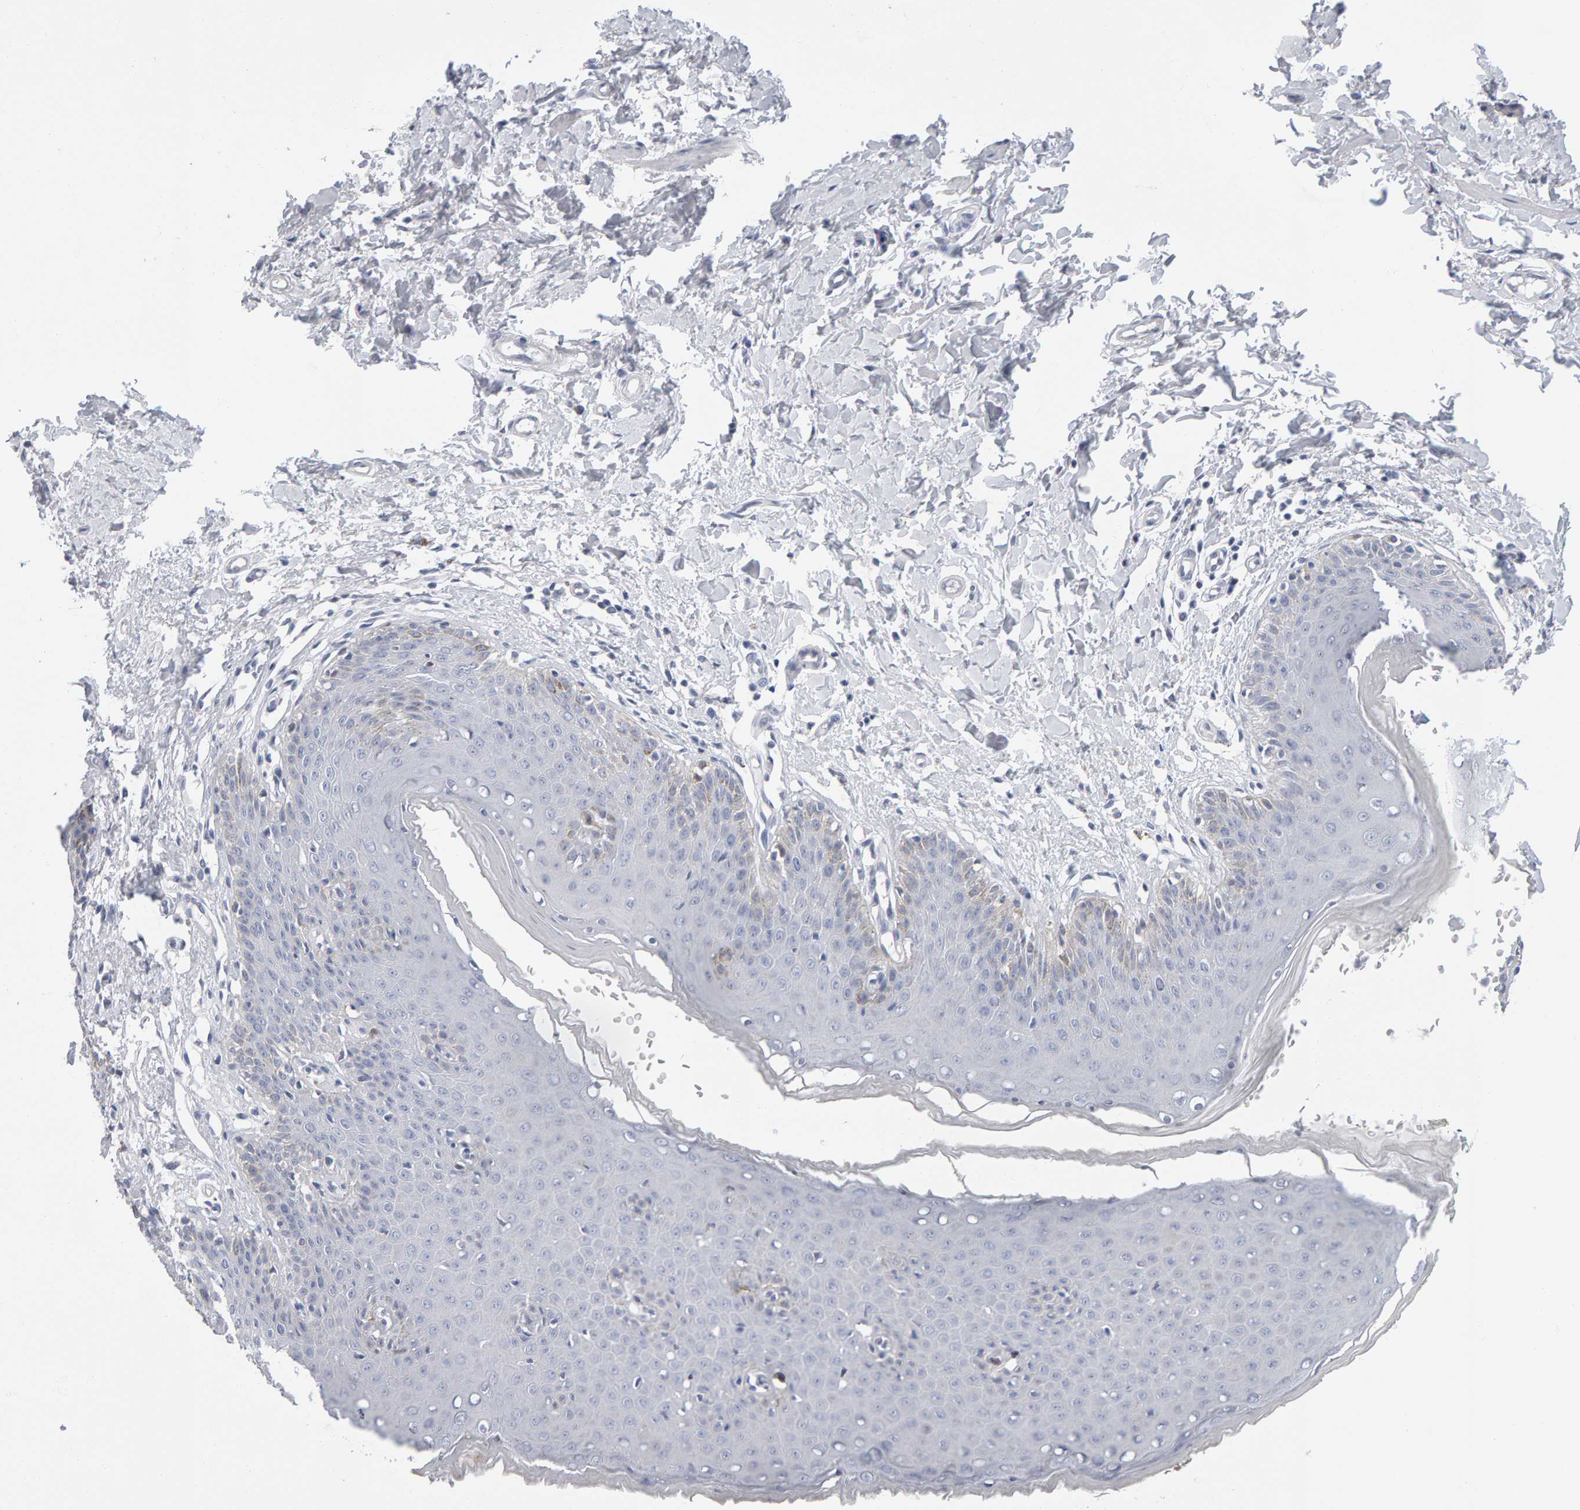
{"staining": {"intensity": "weak", "quantity": "<25%", "location": "cytoplasmic/membranous"}, "tissue": "skin", "cell_type": "Epidermal cells", "image_type": "normal", "snomed": [{"axis": "morphology", "description": "Normal tissue, NOS"}, {"axis": "topography", "description": "Vulva"}], "caption": "IHC of unremarkable human skin reveals no staining in epidermal cells.", "gene": "CTH", "patient": {"sex": "female", "age": 66}}